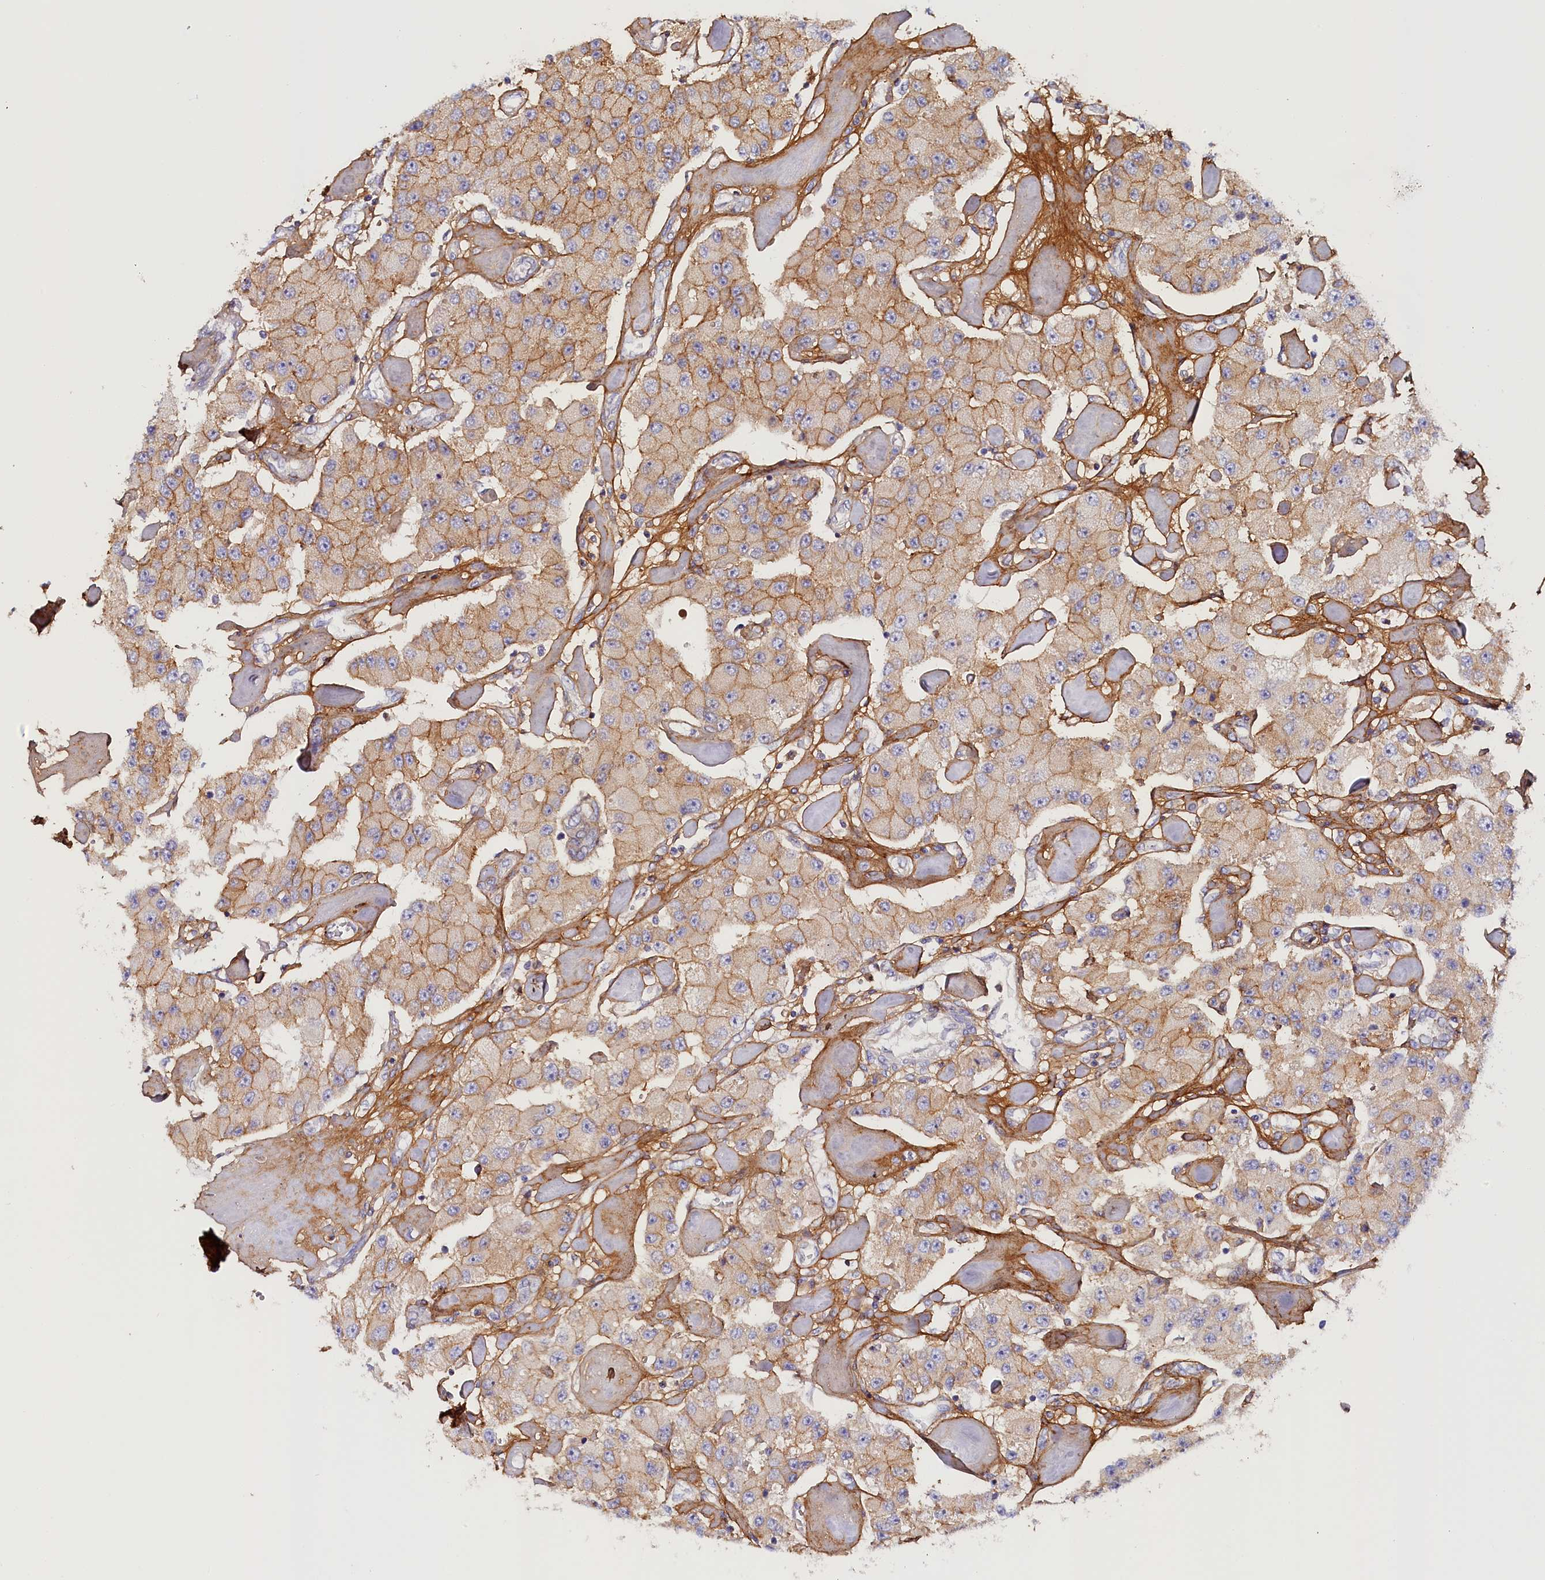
{"staining": {"intensity": "moderate", "quantity": "25%-75%", "location": "cytoplasmic/membranous"}, "tissue": "carcinoid", "cell_type": "Tumor cells", "image_type": "cancer", "snomed": [{"axis": "morphology", "description": "Carcinoid, malignant, NOS"}, {"axis": "topography", "description": "Pancreas"}], "caption": "Protein staining of carcinoid tissue displays moderate cytoplasmic/membranous staining in about 25%-75% of tumor cells.", "gene": "KATNB1", "patient": {"sex": "male", "age": 41}}